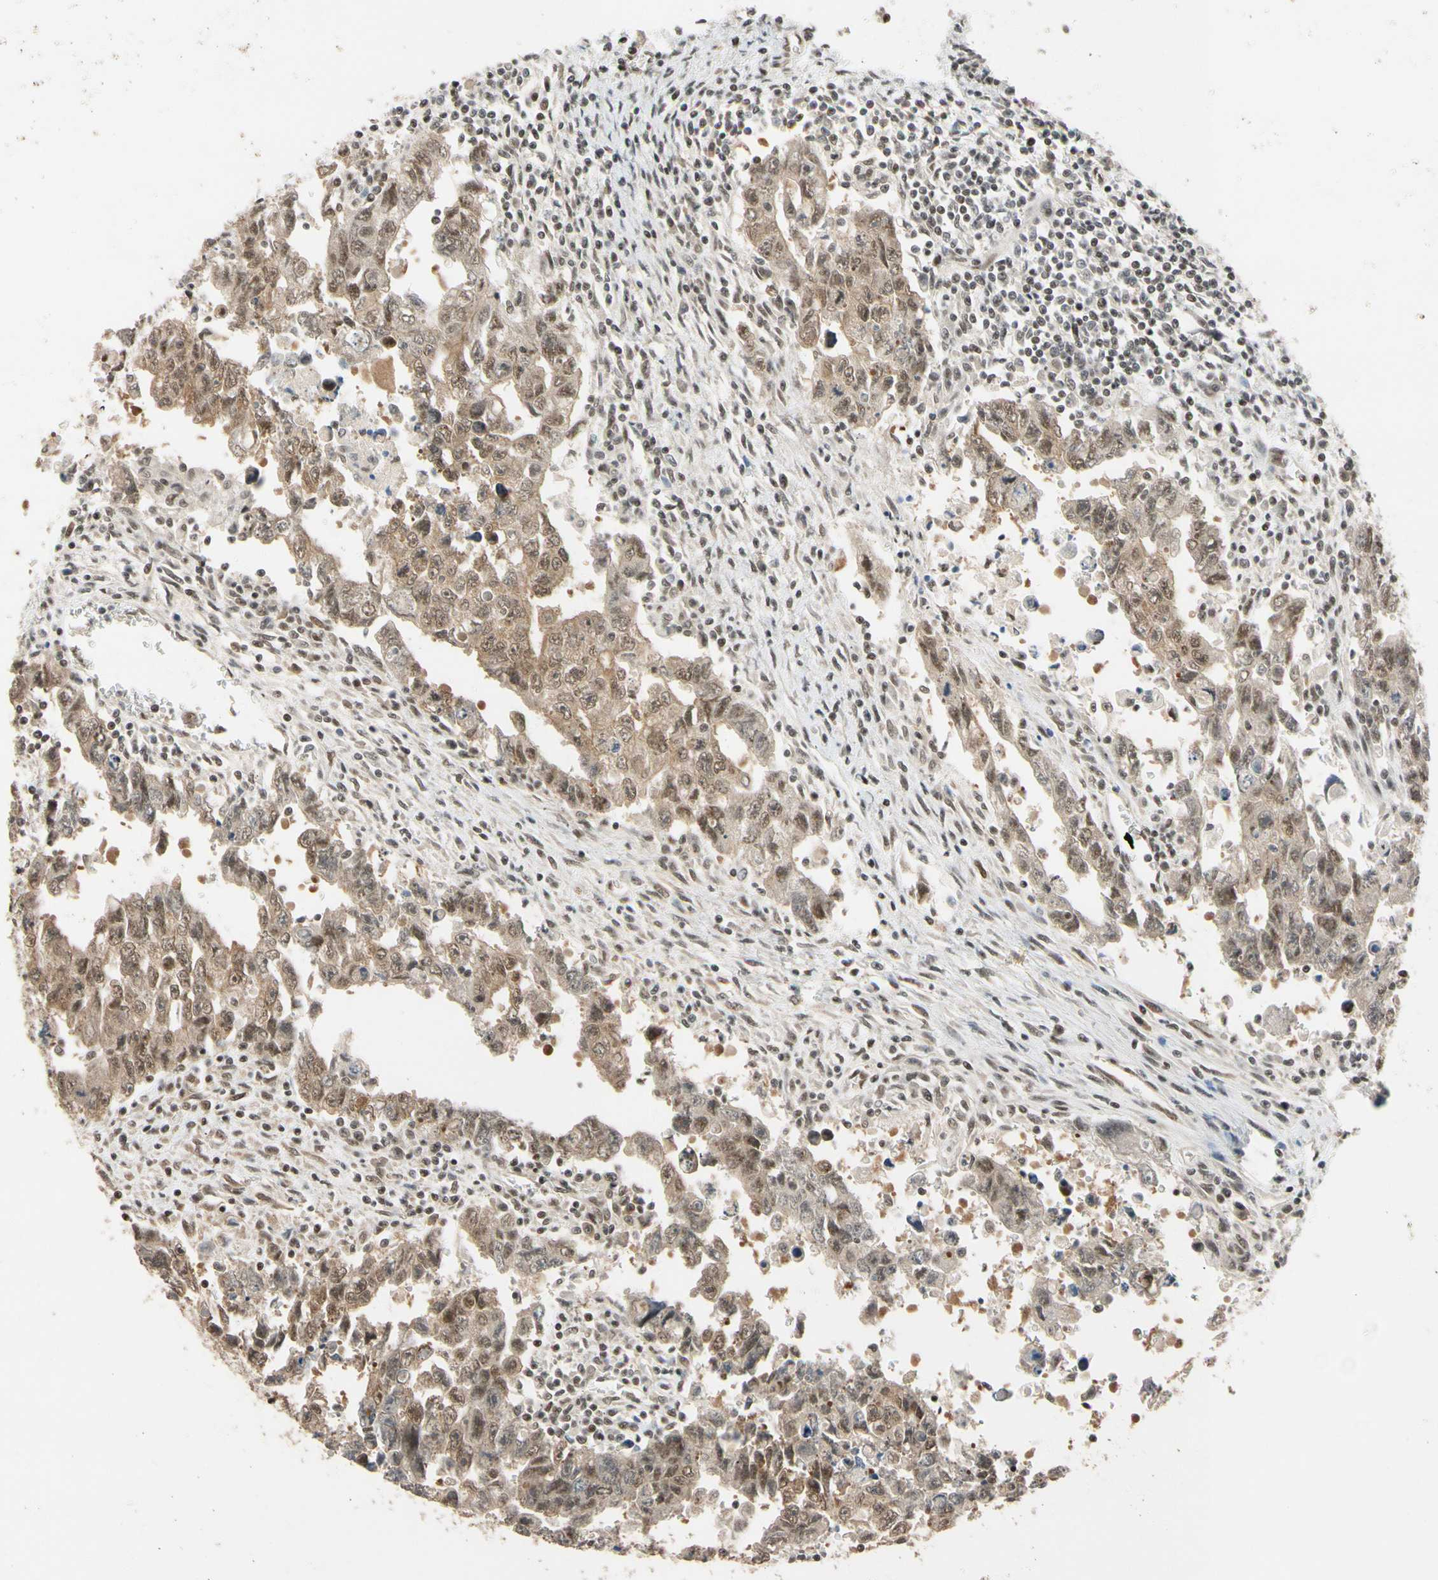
{"staining": {"intensity": "moderate", "quantity": ">75%", "location": "cytoplasmic/membranous,nuclear"}, "tissue": "testis cancer", "cell_type": "Tumor cells", "image_type": "cancer", "snomed": [{"axis": "morphology", "description": "Carcinoma, Embryonal, NOS"}, {"axis": "topography", "description": "Testis"}], "caption": "This image reveals immunohistochemistry (IHC) staining of embryonal carcinoma (testis), with medium moderate cytoplasmic/membranous and nuclear staining in approximately >75% of tumor cells.", "gene": "TAF4", "patient": {"sex": "male", "age": 28}}